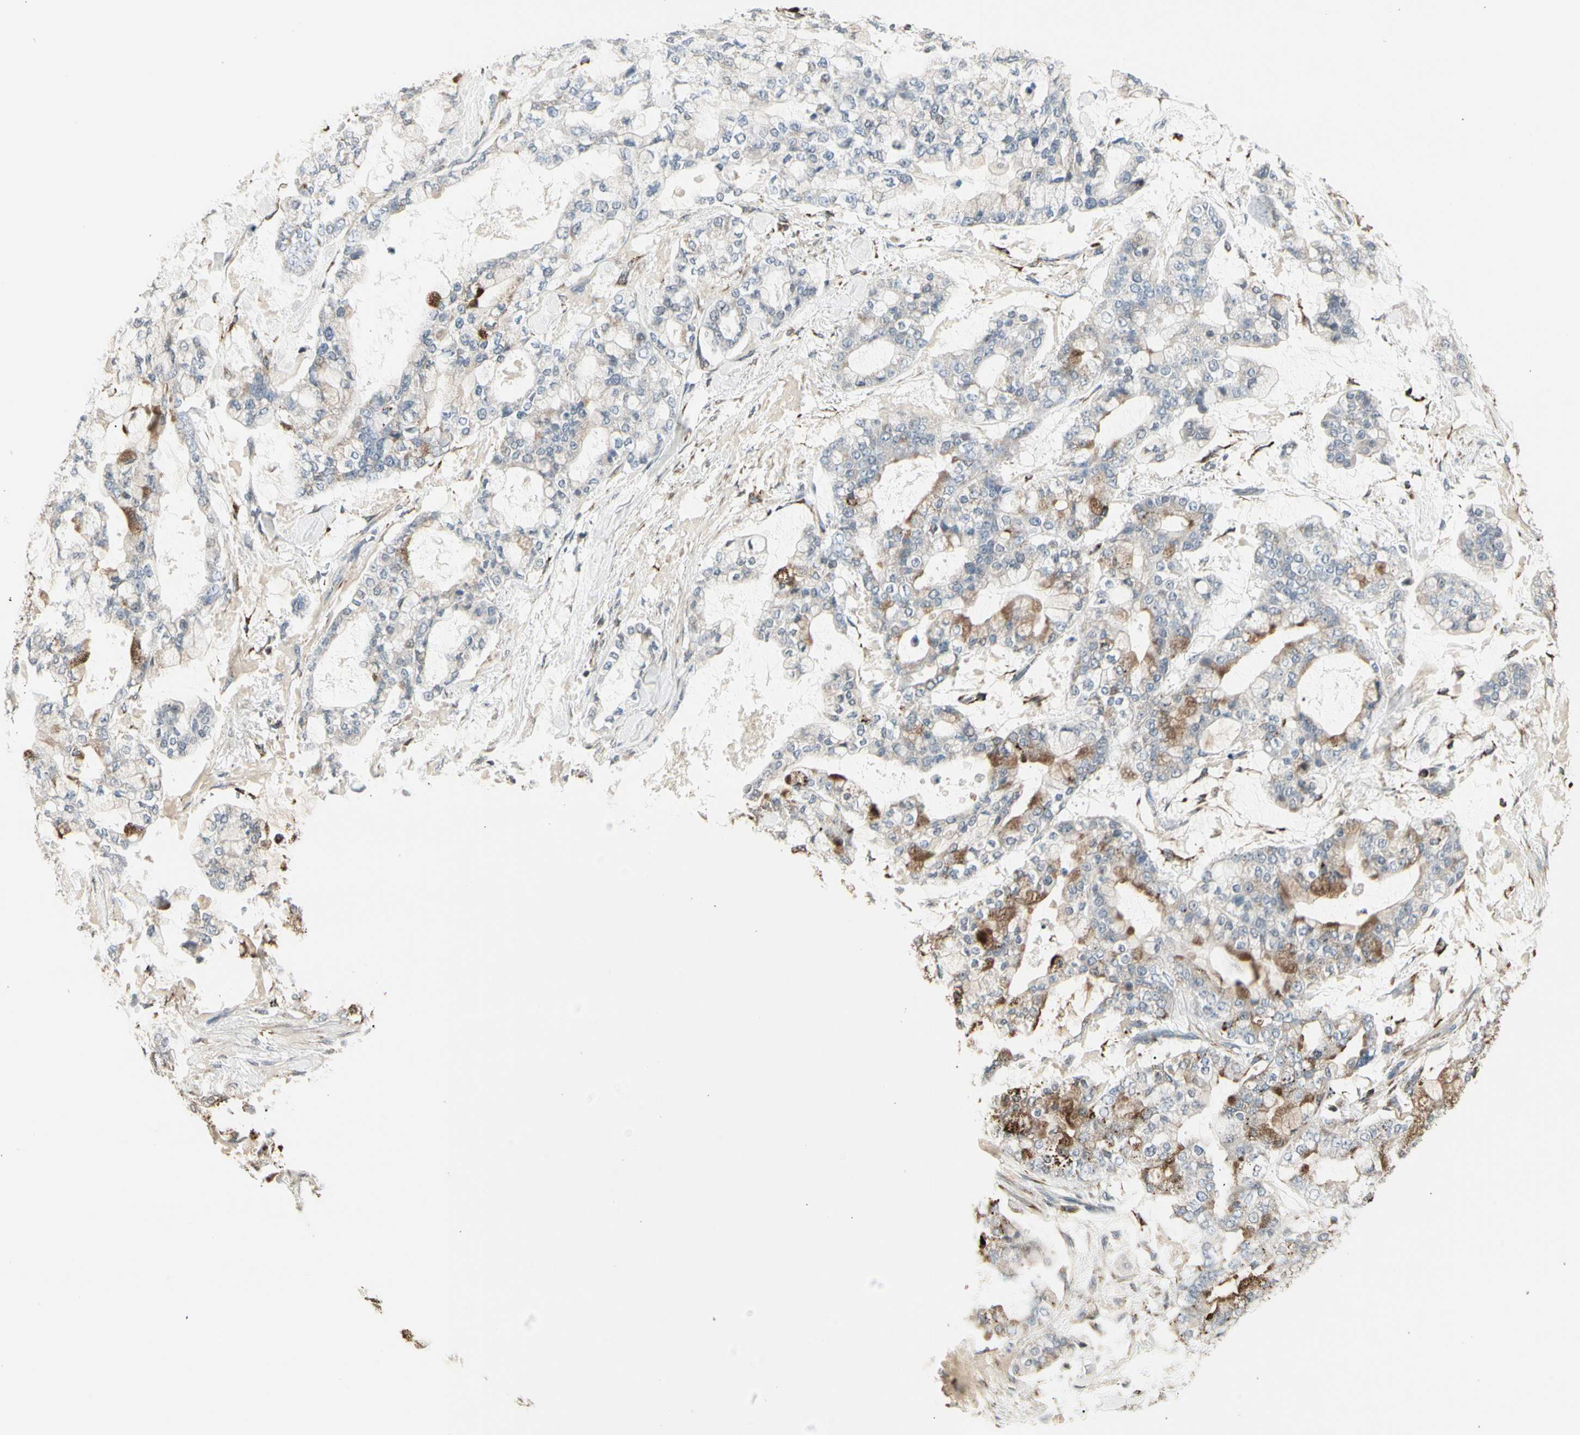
{"staining": {"intensity": "moderate", "quantity": "25%-75%", "location": "cytoplasmic/membranous"}, "tissue": "stomach cancer", "cell_type": "Tumor cells", "image_type": "cancer", "snomed": [{"axis": "morphology", "description": "Normal tissue, NOS"}, {"axis": "morphology", "description": "Adenocarcinoma, NOS"}, {"axis": "topography", "description": "Stomach, upper"}, {"axis": "topography", "description": "Stomach"}], "caption": "Immunohistochemical staining of stomach cancer (adenocarcinoma) shows medium levels of moderate cytoplasmic/membranous staining in approximately 25%-75% of tumor cells. The protein of interest is stained brown, and the nuclei are stained in blue (DAB (3,3'-diaminobenzidine) IHC with brightfield microscopy, high magnification).", "gene": "TMEM176A", "patient": {"sex": "male", "age": 76}}